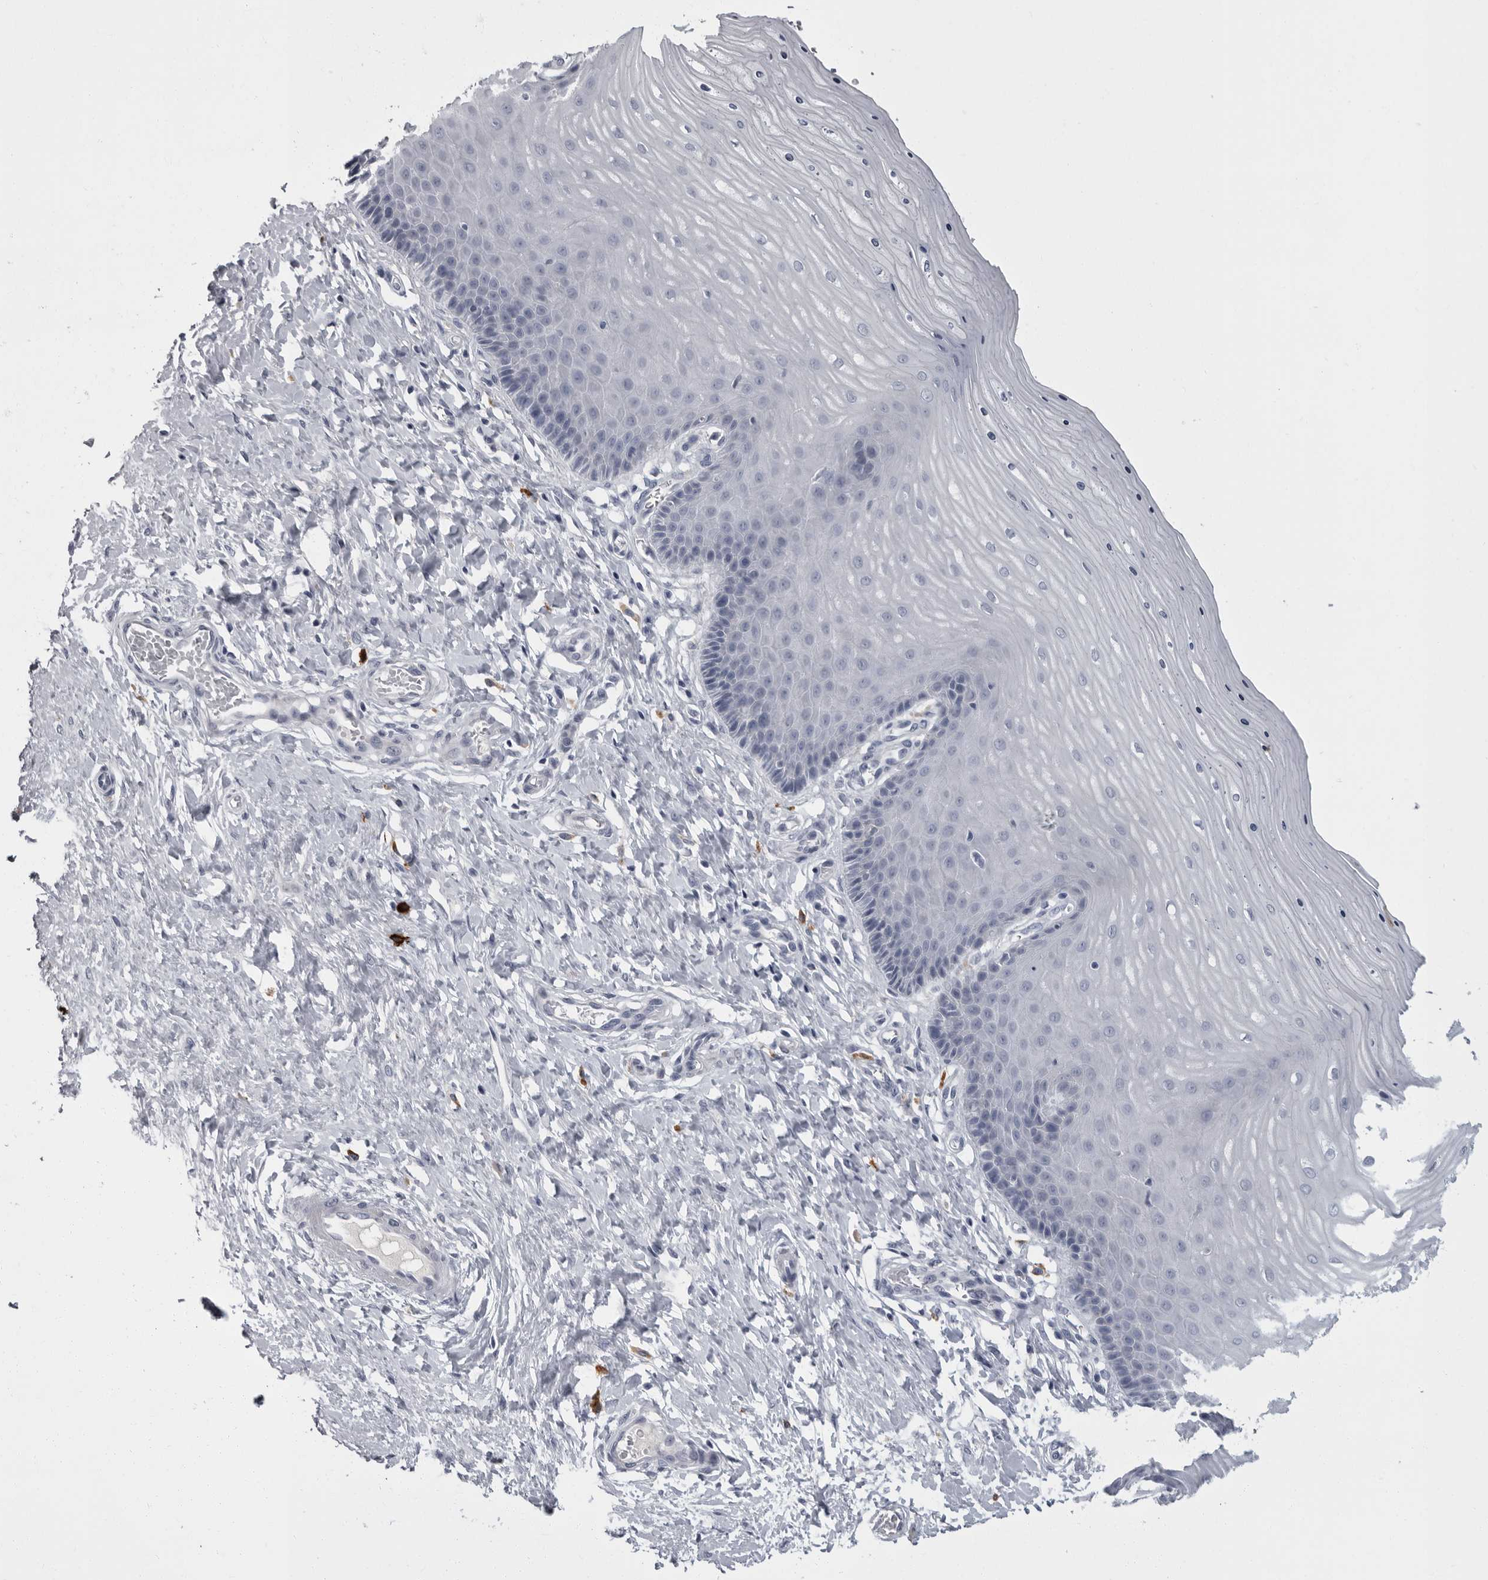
{"staining": {"intensity": "weak", "quantity": ">75%", "location": "cytoplasmic/membranous"}, "tissue": "cervix", "cell_type": "Glandular cells", "image_type": "normal", "snomed": [{"axis": "morphology", "description": "Normal tissue, NOS"}, {"axis": "topography", "description": "Cervix"}], "caption": "IHC image of benign human cervix stained for a protein (brown), which demonstrates low levels of weak cytoplasmic/membranous staining in approximately >75% of glandular cells.", "gene": "SLC25A39", "patient": {"sex": "female", "age": 55}}